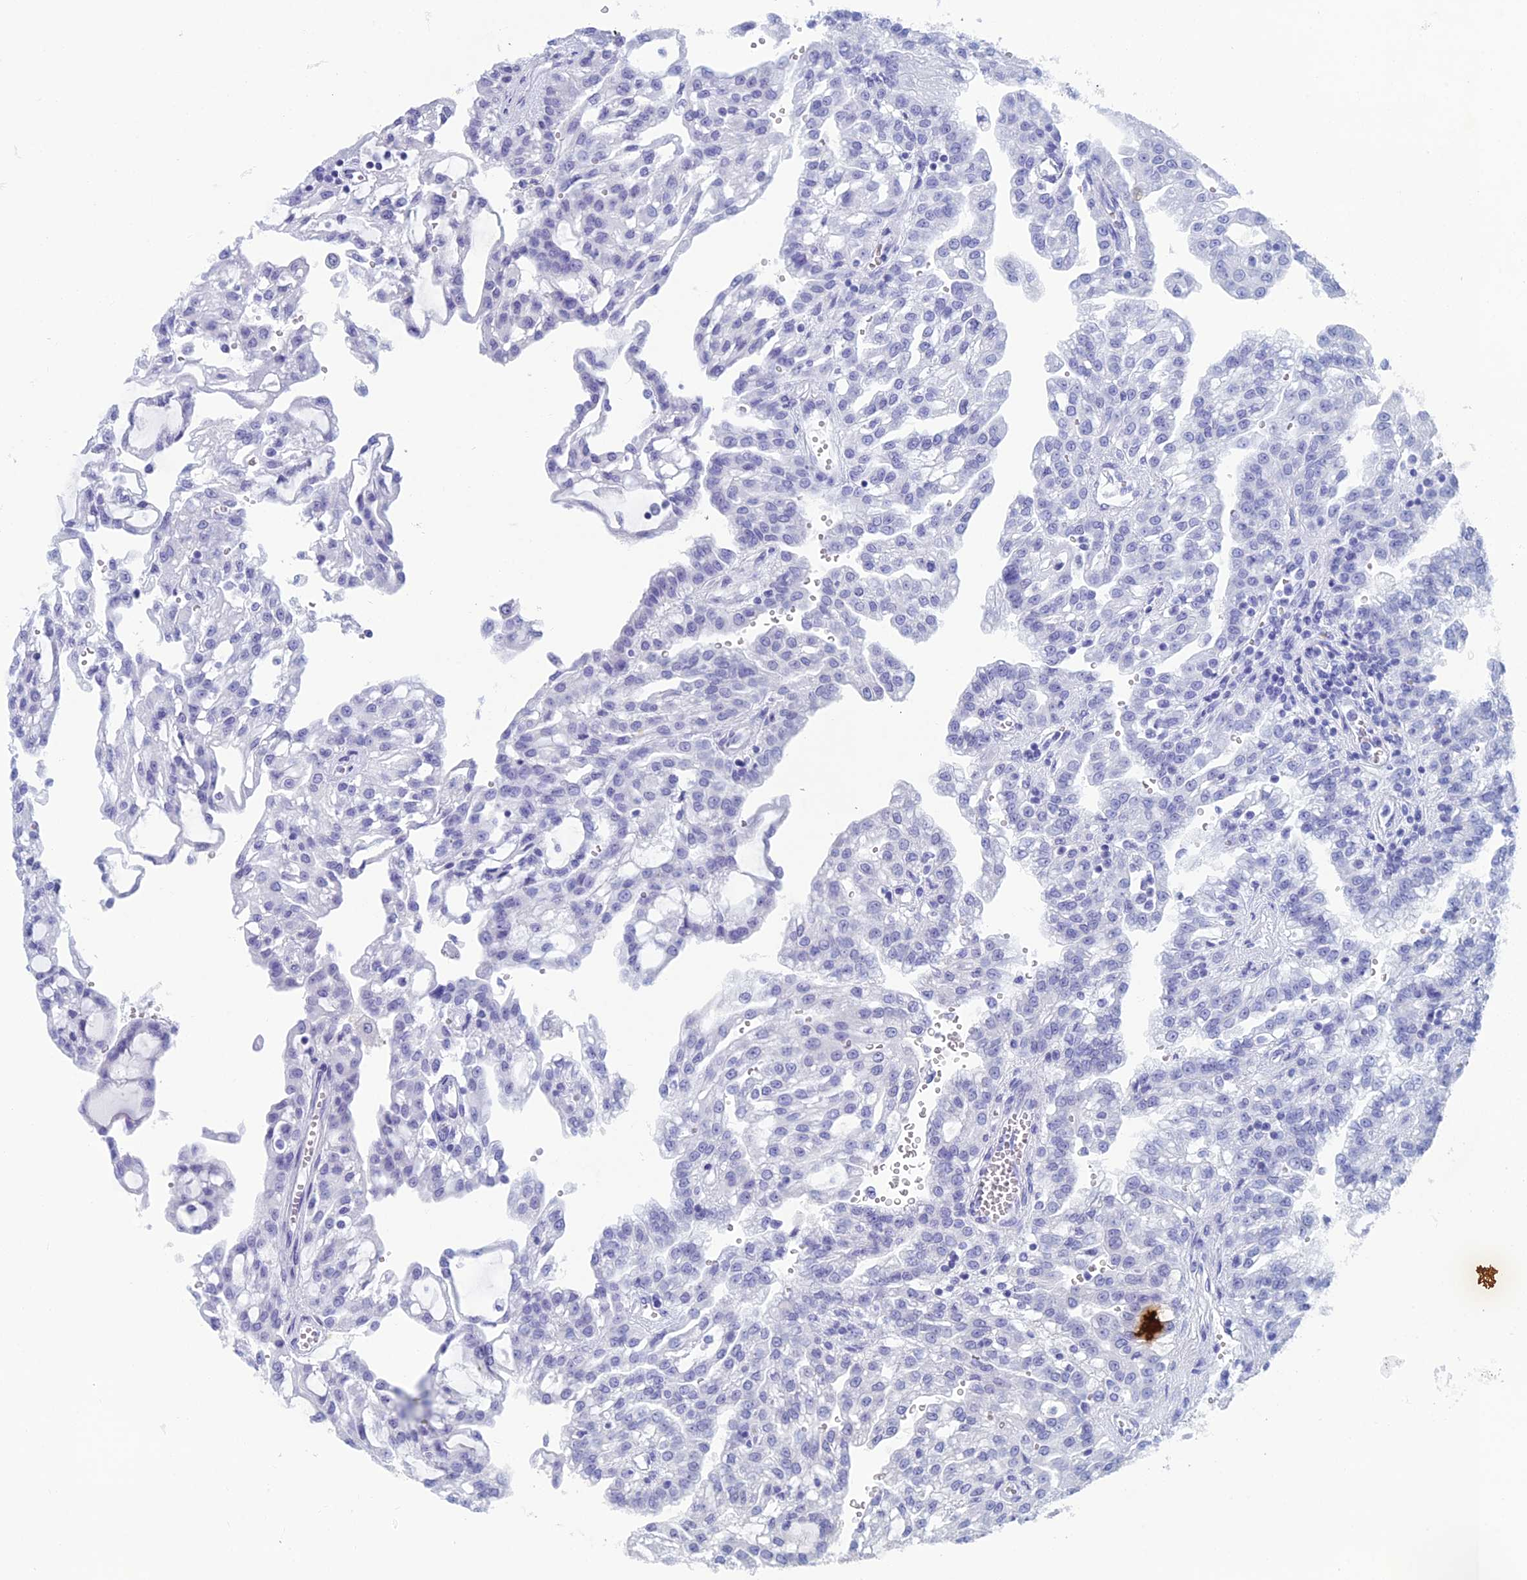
{"staining": {"intensity": "negative", "quantity": "none", "location": "none"}, "tissue": "renal cancer", "cell_type": "Tumor cells", "image_type": "cancer", "snomed": [{"axis": "morphology", "description": "Adenocarcinoma, NOS"}, {"axis": "topography", "description": "Kidney"}], "caption": "Renal cancer (adenocarcinoma) stained for a protein using immunohistochemistry reveals no positivity tumor cells.", "gene": "CCDC183", "patient": {"sex": "male", "age": 63}}